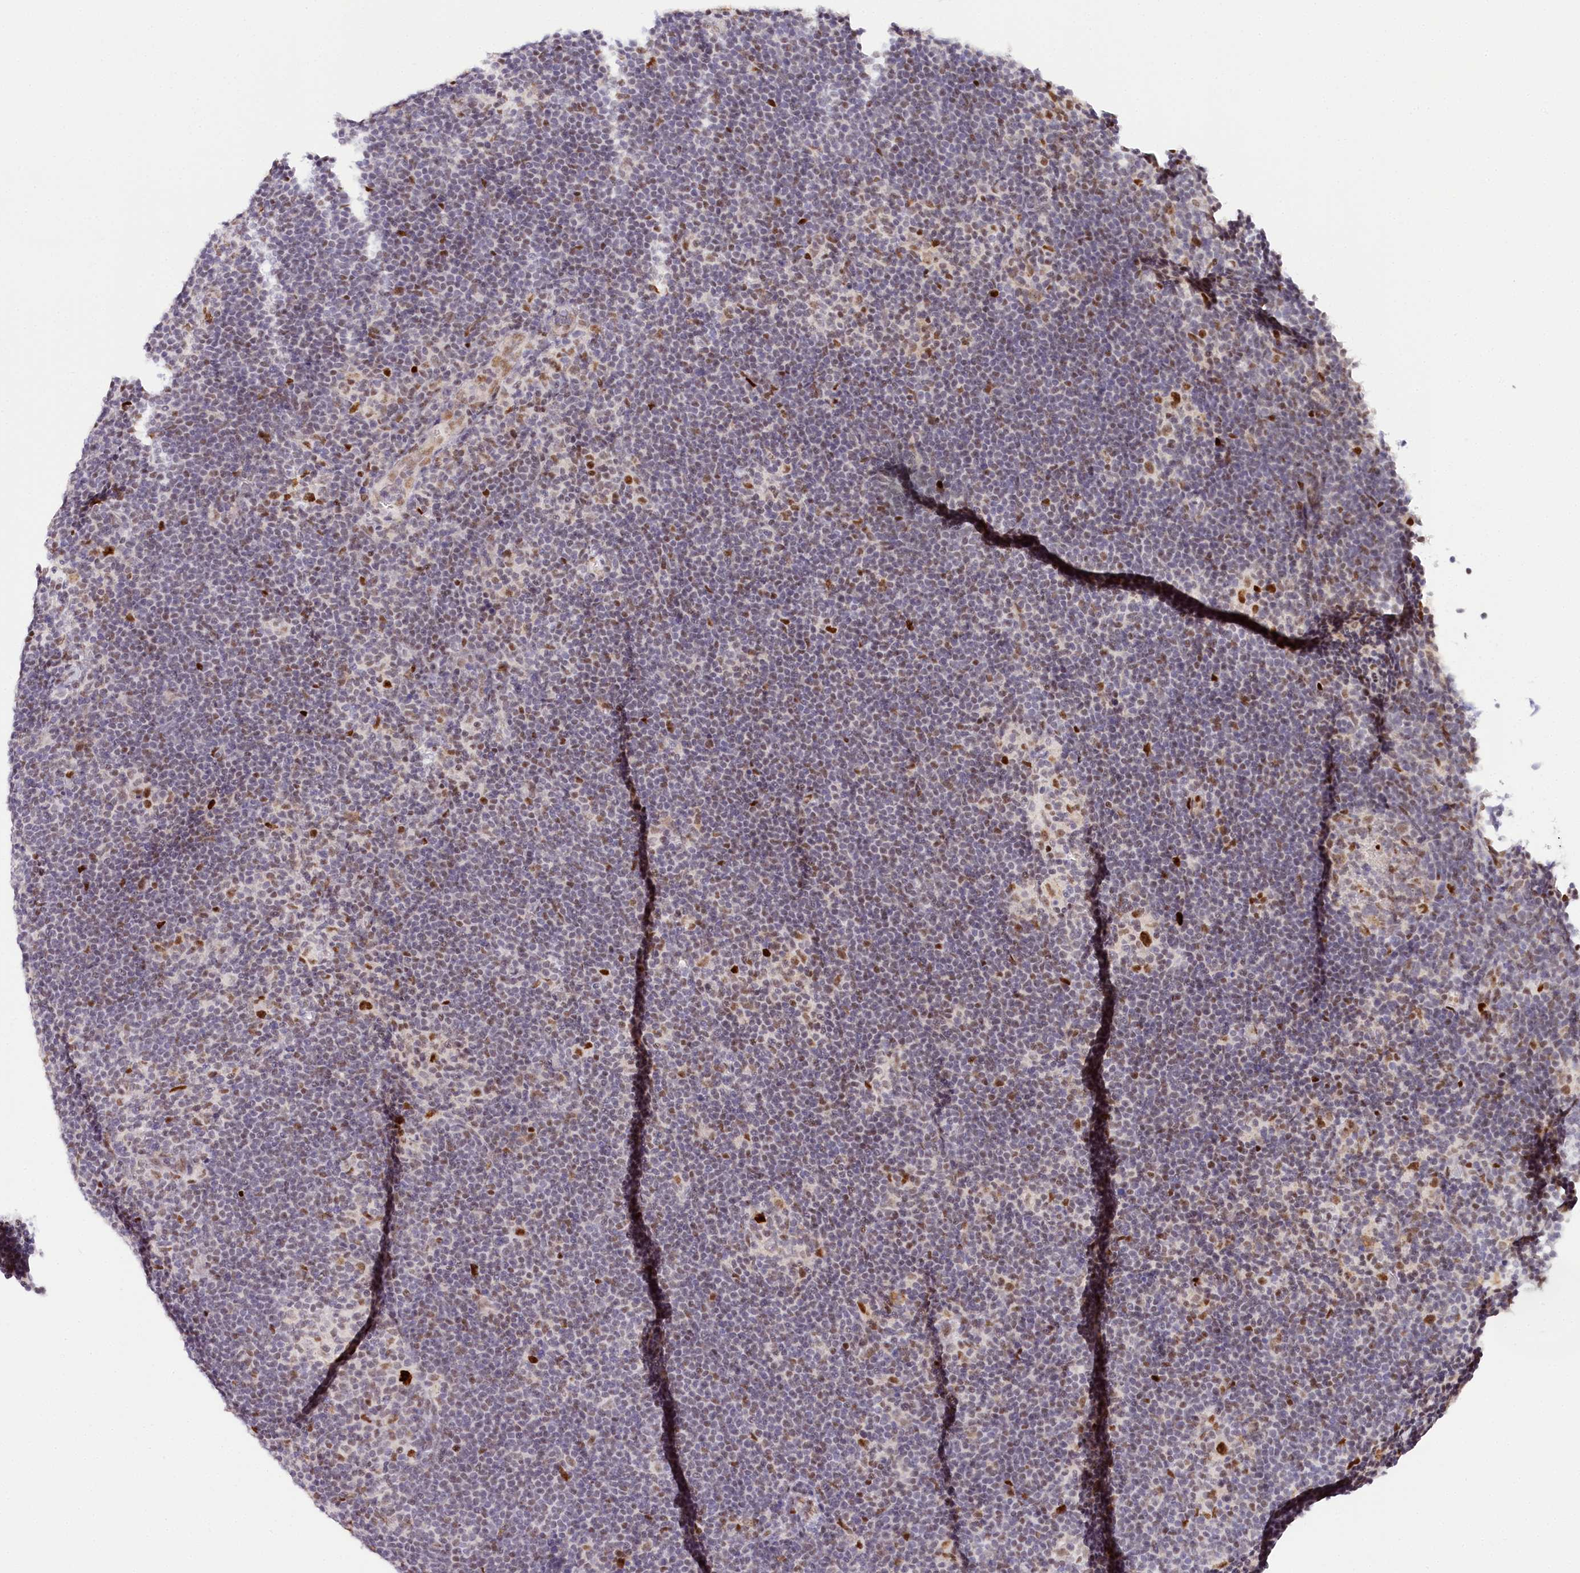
{"staining": {"intensity": "moderate", "quantity": ">75%", "location": "nuclear"}, "tissue": "lymphoma", "cell_type": "Tumor cells", "image_type": "cancer", "snomed": [{"axis": "morphology", "description": "Hodgkin's disease, NOS"}, {"axis": "topography", "description": "Lymph node"}], "caption": "IHC image of neoplastic tissue: human Hodgkin's disease stained using IHC shows medium levels of moderate protein expression localized specifically in the nuclear of tumor cells, appearing as a nuclear brown color.", "gene": "TP53", "patient": {"sex": "female", "age": 57}}